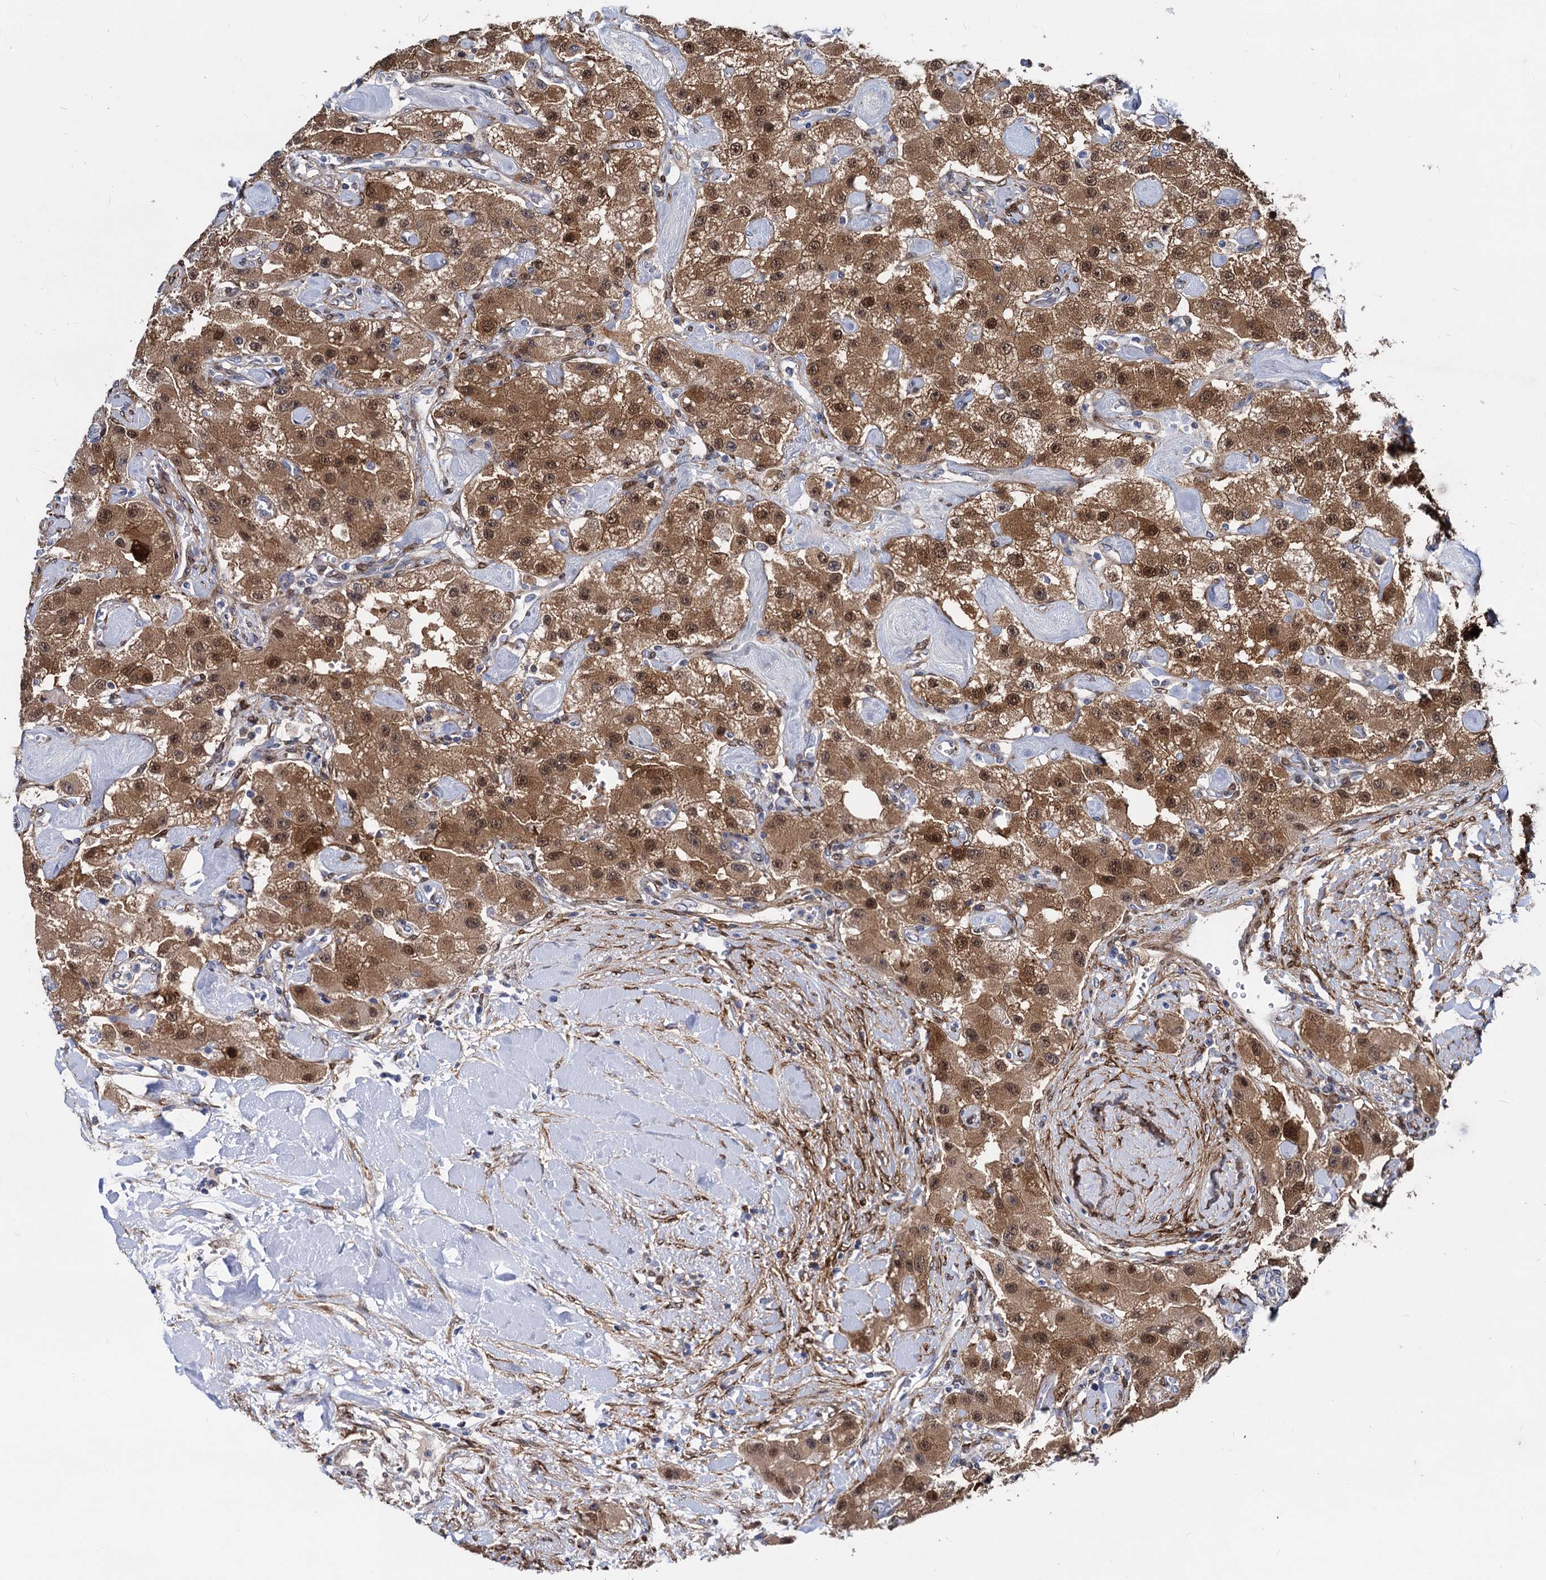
{"staining": {"intensity": "moderate", "quantity": ">75%", "location": "cytoplasmic/membranous,nuclear"}, "tissue": "carcinoid", "cell_type": "Tumor cells", "image_type": "cancer", "snomed": [{"axis": "morphology", "description": "Carcinoid, malignant, NOS"}, {"axis": "topography", "description": "Pancreas"}], "caption": "Brown immunohistochemical staining in carcinoid (malignant) demonstrates moderate cytoplasmic/membranous and nuclear staining in about >75% of tumor cells. The protein is shown in brown color, while the nuclei are stained blue.", "gene": "GSTM3", "patient": {"sex": "male", "age": 41}}